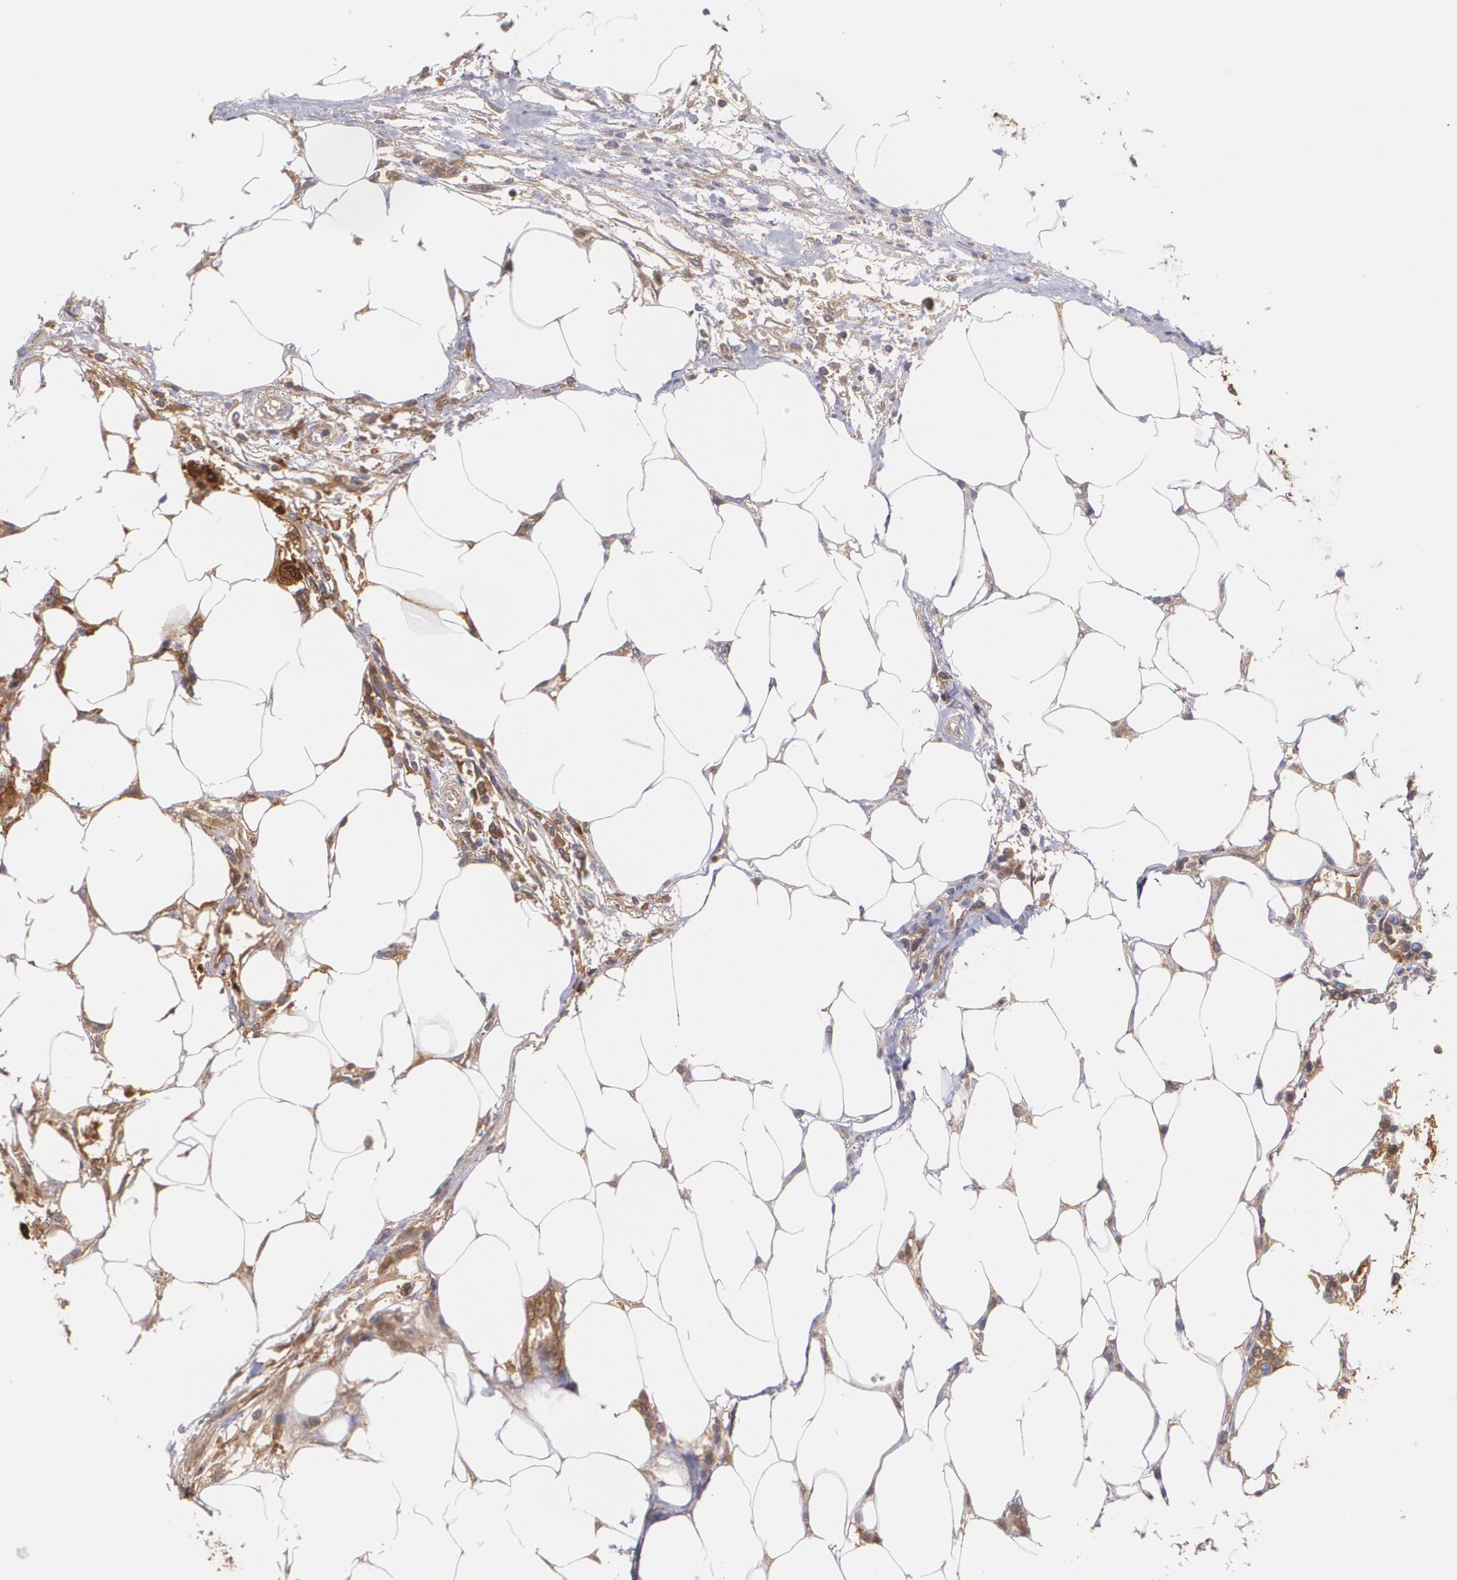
{"staining": {"intensity": "strong", "quantity": ">75%", "location": "cytoplasmic/membranous"}, "tissue": "colorectal cancer", "cell_type": "Tumor cells", "image_type": "cancer", "snomed": [{"axis": "morphology", "description": "Adenocarcinoma, NOS"}, {"axis": "topography", "description": "Colon"}], "caption": "Protein expression analysis of colorectal cancer shows strong cytoplasmic/membranous staining in about >75% of tumor cells.", "gene": "HSPH1", "patient": {"sex": "female", "age": 86}}